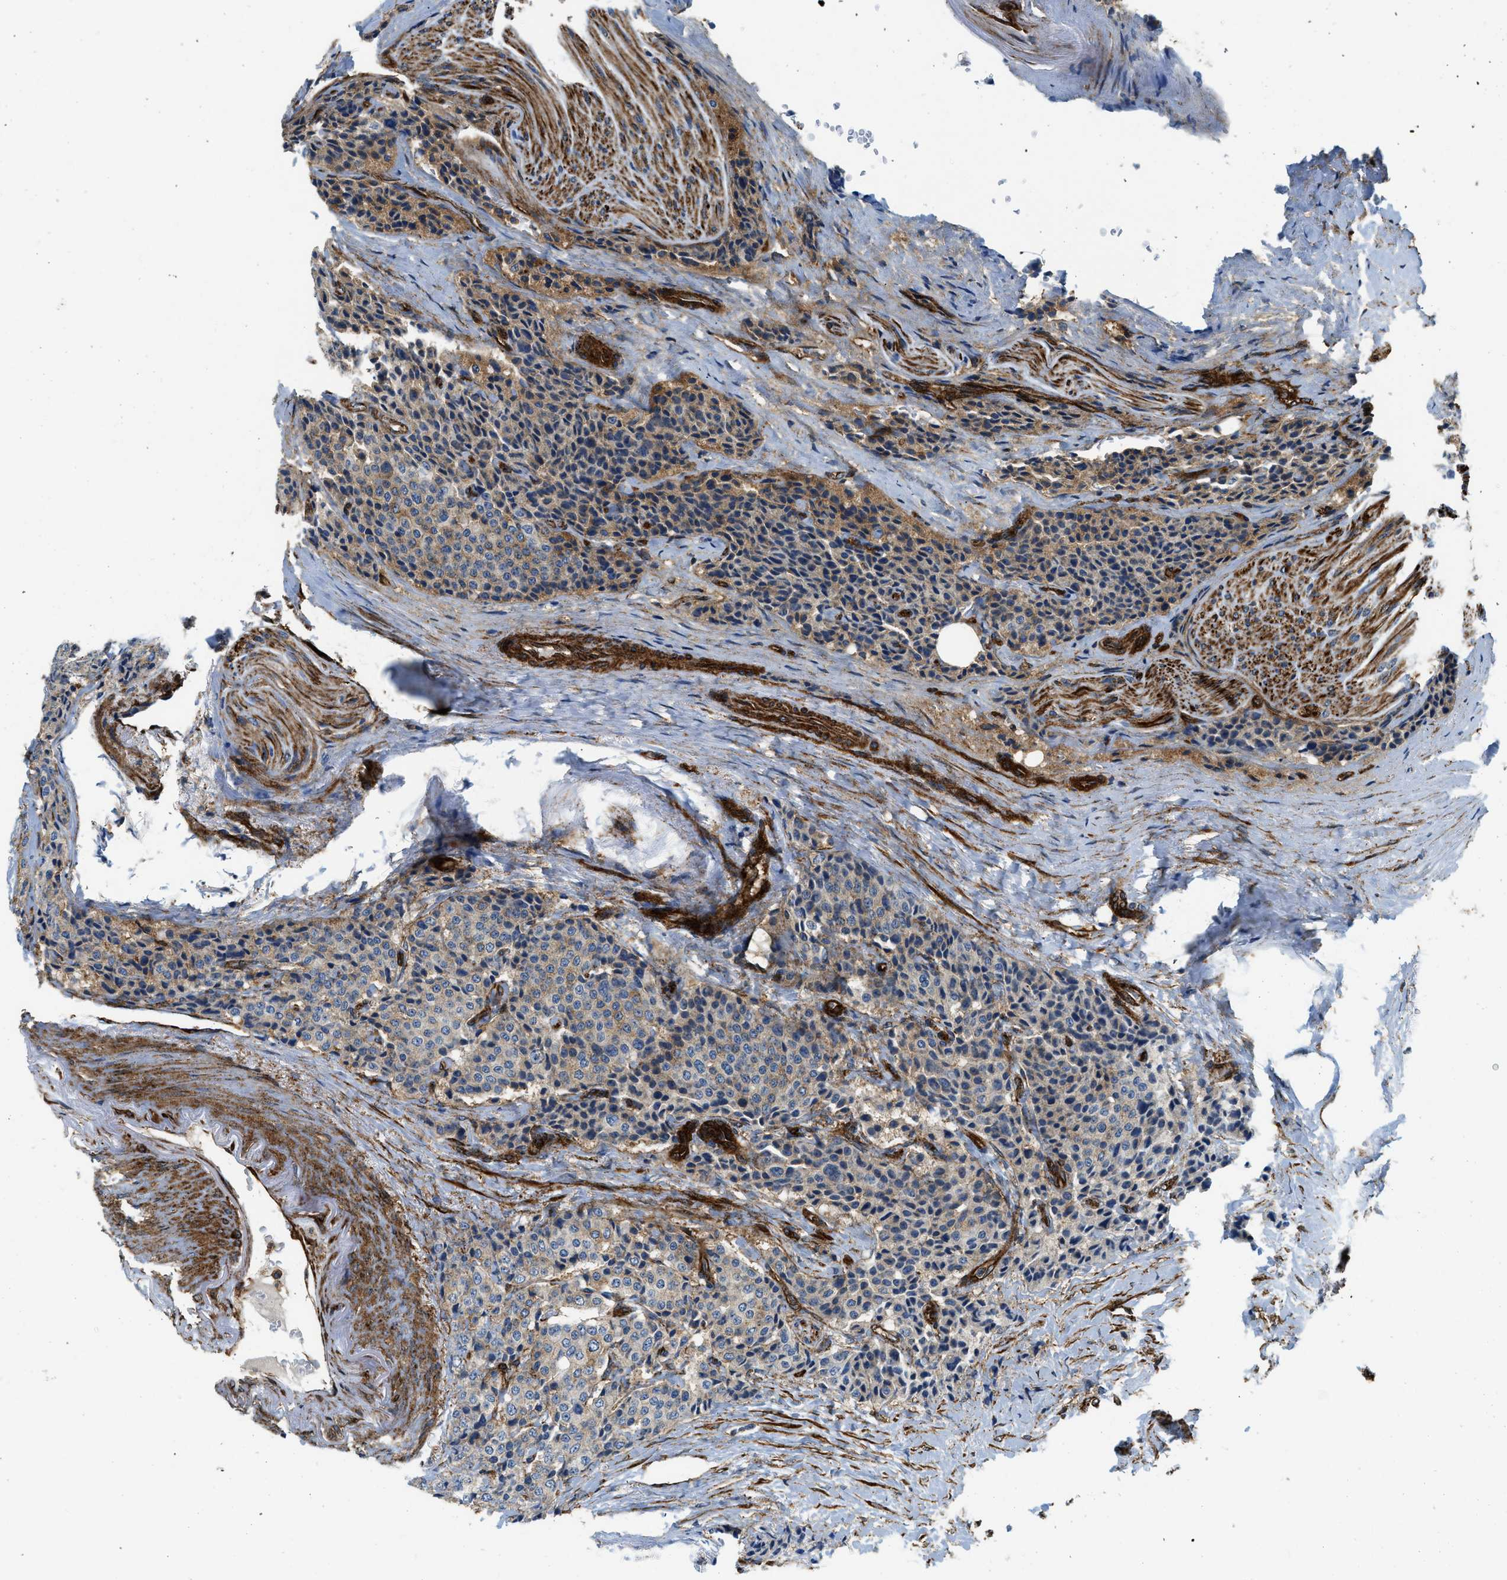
{"staining": {"intensity": "weak", "quantity": ">75%", "location": "cytoplasmic/membranous"}, "tissue": "carcinoid", "cell_type": "Tumor cells", "image_type": "cancer", "snomed": [{"axis": "morphology", "description": "Carcinoid, malignant, NOS"}, {"axis": "topography", "description": "Colon"}], "caption": "The micrograph reveals a brown stain indicating the presence of a protein in the cytoplasmic/membranous of tumor cells in malignant carcinoid.", "gene": "HIP1", "patient": {"sex": "female", "age": 61}}